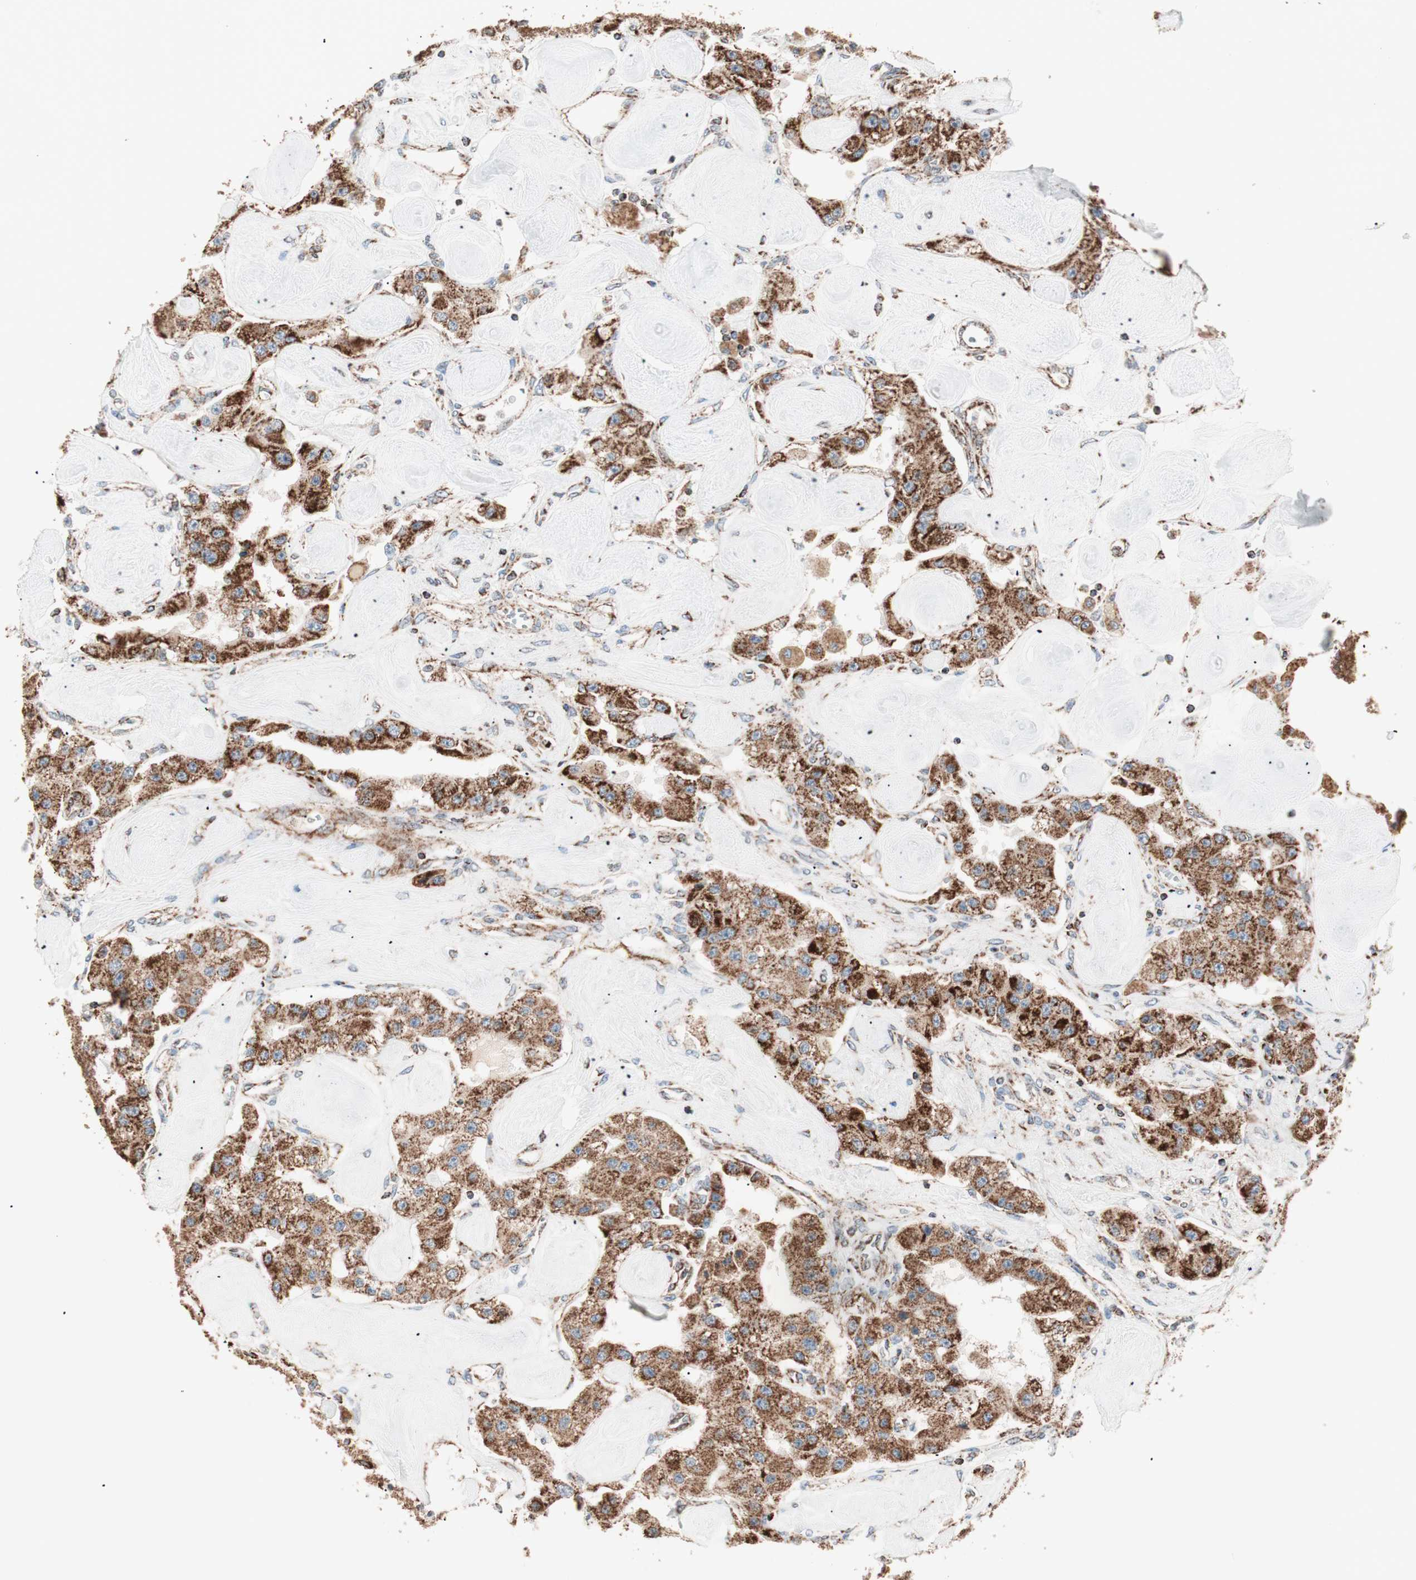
{"staining": {"intensity": "strong", "quantity": ">75%", "location": "cytoplasmic/membranous"}, "tissue": "carcinoid", "cell_type": "Tumor cells", "image_type": "cancer", "snomed": [{"axis": "morphology", "description": "Carcinoid, malignant, NOS"}, {"axis": "topography", "description": "Pancreas"}], "caption": "Malignant carcinoid stained for a protein demonstrates strong cytoplasmic/membranous positivity in tumor cells.", "gene": "TOMM22", "patient": {"sex": "male", "age": 41}}